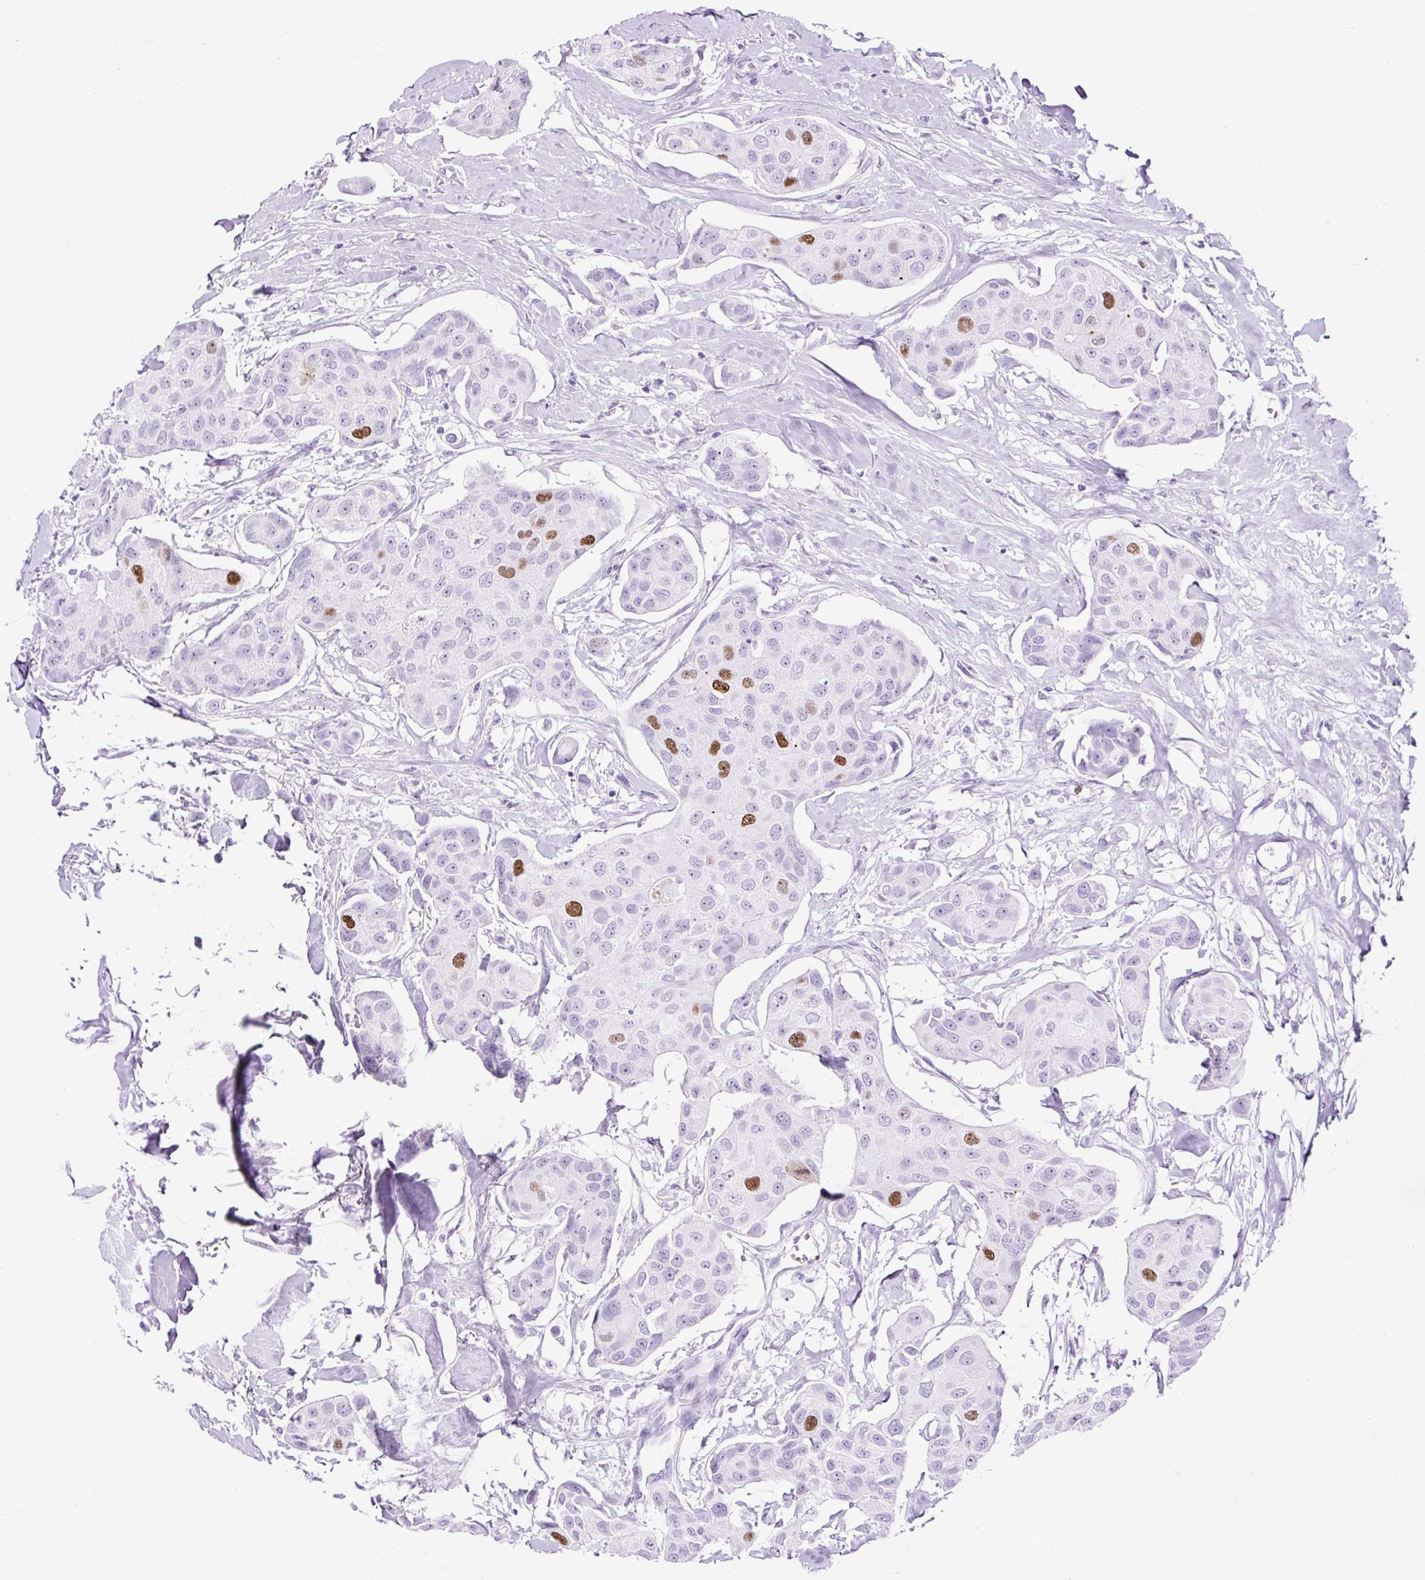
{"staining": {"intensity": "strong", "quantity": "<25%", "location": "nuclear"}, "tissue": "breast cancer", "cell_type": "Tumor cells", "image_type": "cancer", "snomed": [{"axis": "morphology", "description": "Duct carcinoma"}, {"axis": "topography", "description": "Breast"}, {"axis": "topography", "description": "Lymph node"}], "caption": "The photomicrograph displays staining of intraductal carcinoma (breast), revealing strong nuclear protein staining (brown color) within tumor cells.", "gene": "RACGAP1", "patient": {"sex": "female", "age": 80}}